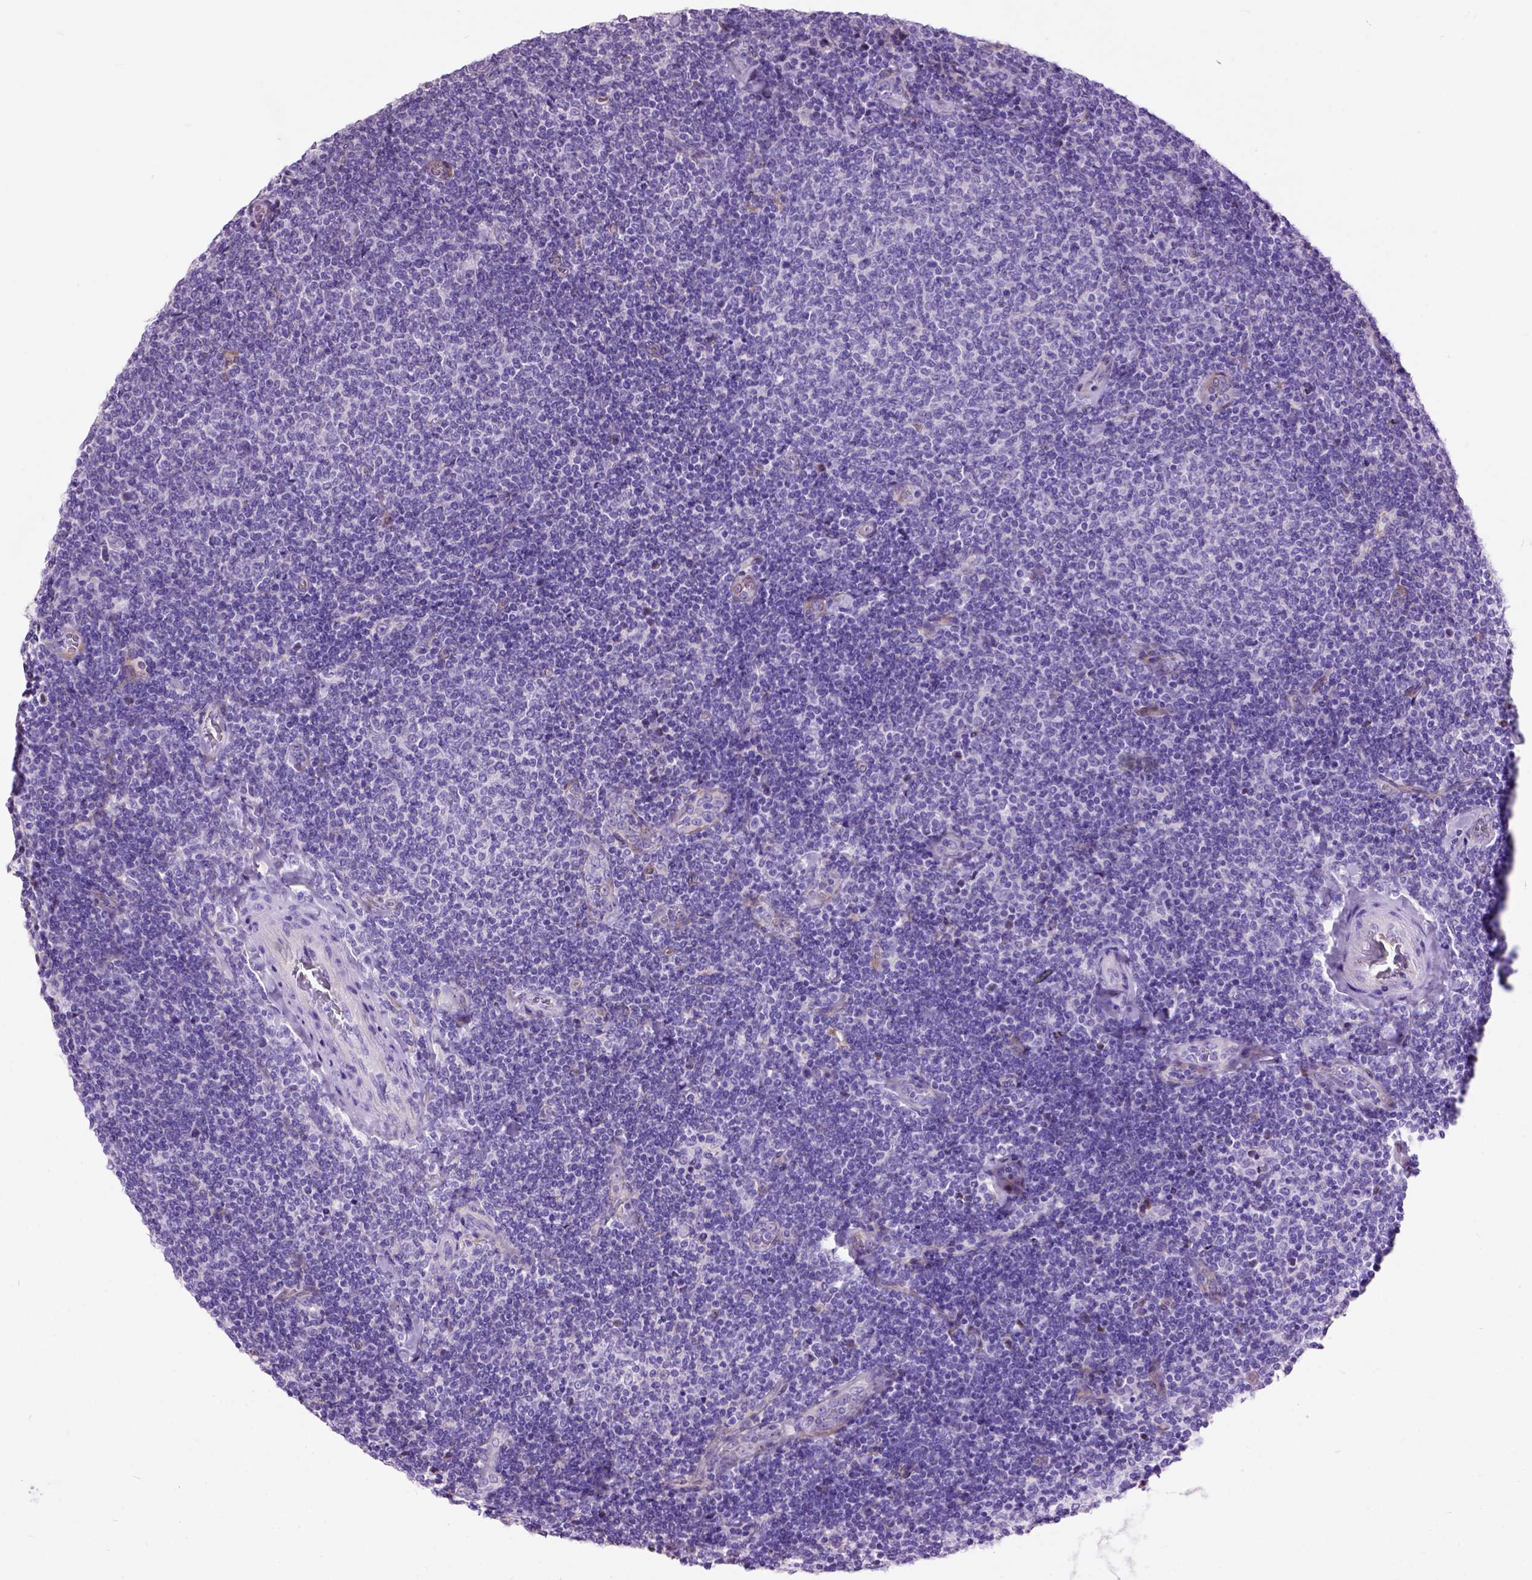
{"staining": {"intensity": "negative", "quantity": "none", "location": "none"}, "tissue": "lymphoma", "cell_type": "Tumor cells", "image_type": "cancer", "snomed": [{"axis": "morphology", "description": "Malignant lymphoma, non-Hodgkin's type, Low grade"}, {"axis": "topography", "description": "Lymph node"}], "caption": "A high-resolution micrograph shows immunohistochemistry (IHC) staining of lymphoma, which displays no significant expression in tumor cells.", "gene": "MAPT", "patient": {"sex": "male", "age": 52}}